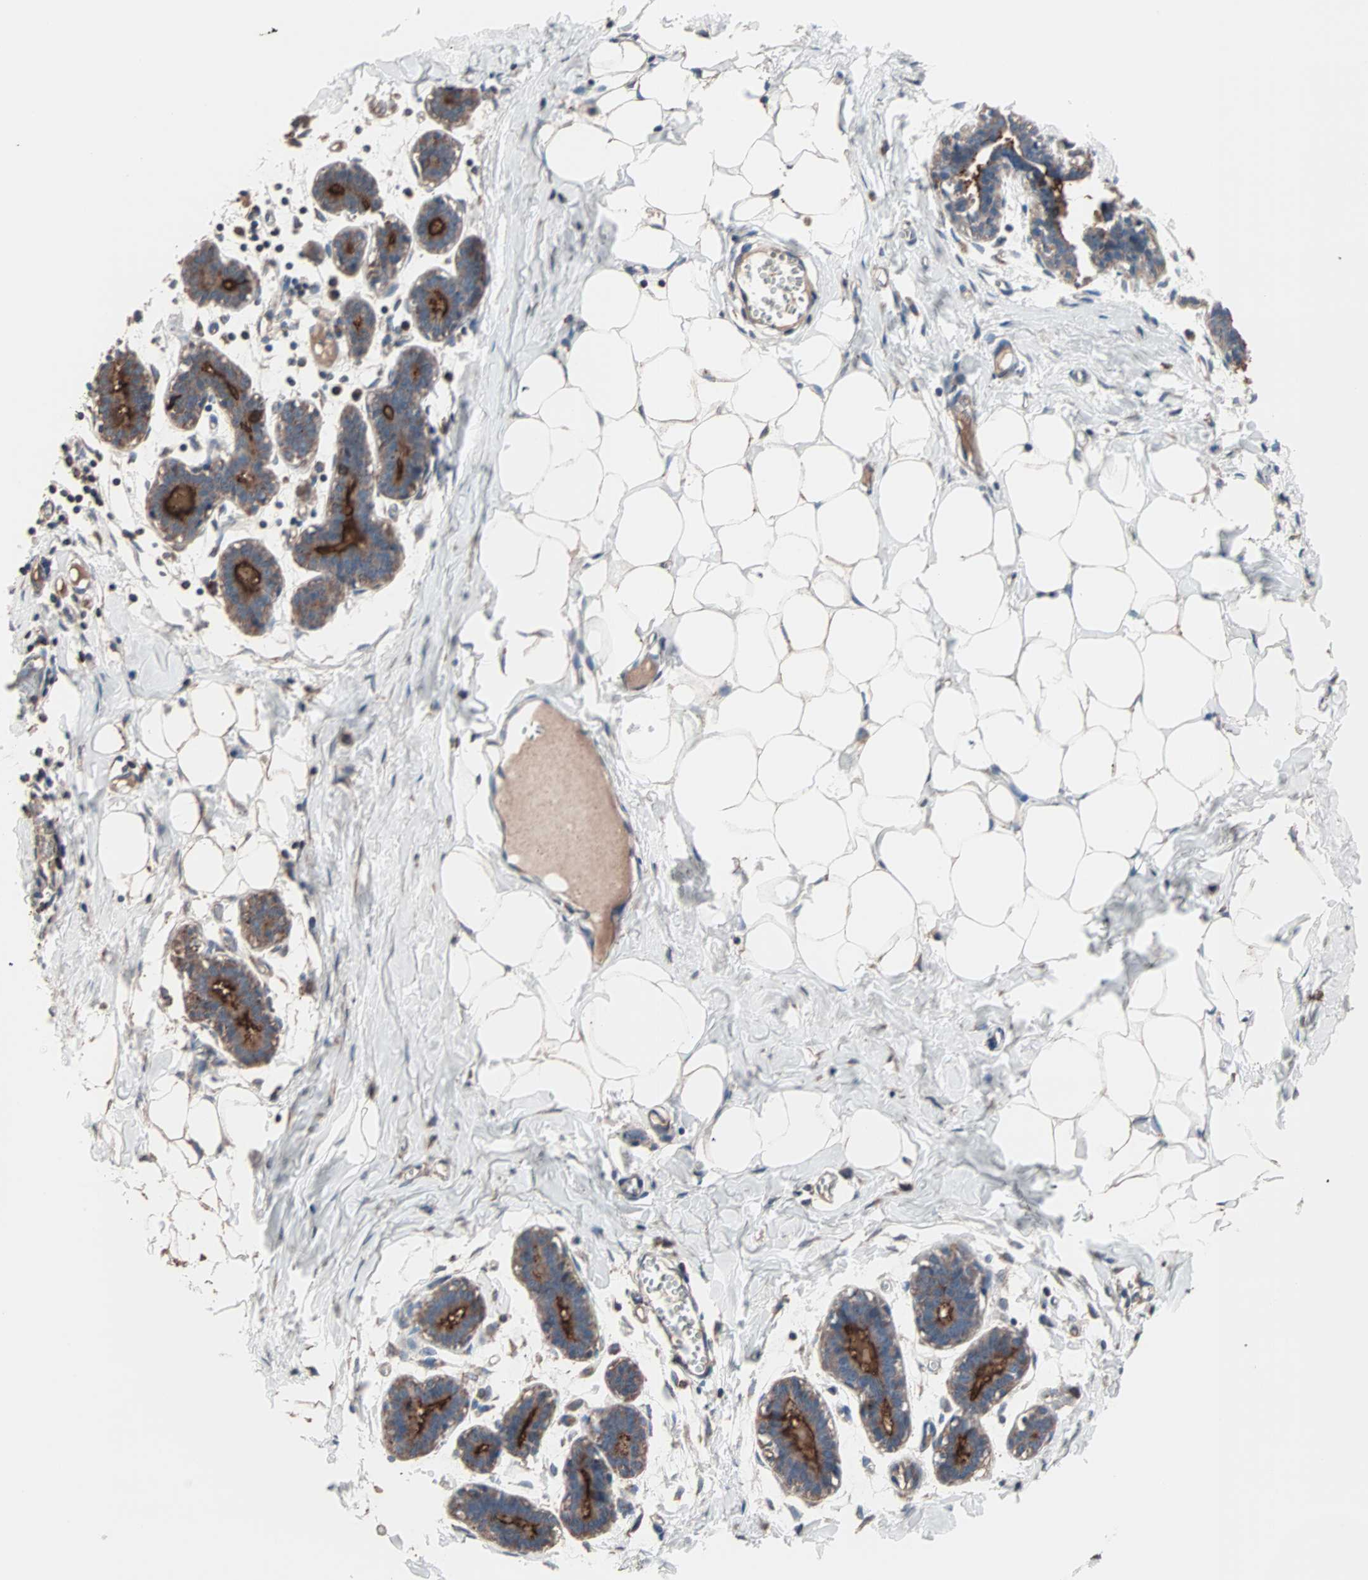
{"staining": {"intensity": "weak", "quantity": "25%-75%", "location": "cytoplasmic/membranous"}, "tissue": "breast", "cell_type": "Adipocytes", "image_type": "normal", "snomed": [{"axis": "morphology", "description": "Normal tissue, NOS"}, {"axis": "topography", "description": "Breast"}], "caption": "Weak cytoplasmic/membranous staining for a protein is identified in about 25%-75% of adipocytes of normal breast using immunohistochemistry (IHC).", "gene": "MRPL2", "patient": {"sex": "female", "age": 27}}